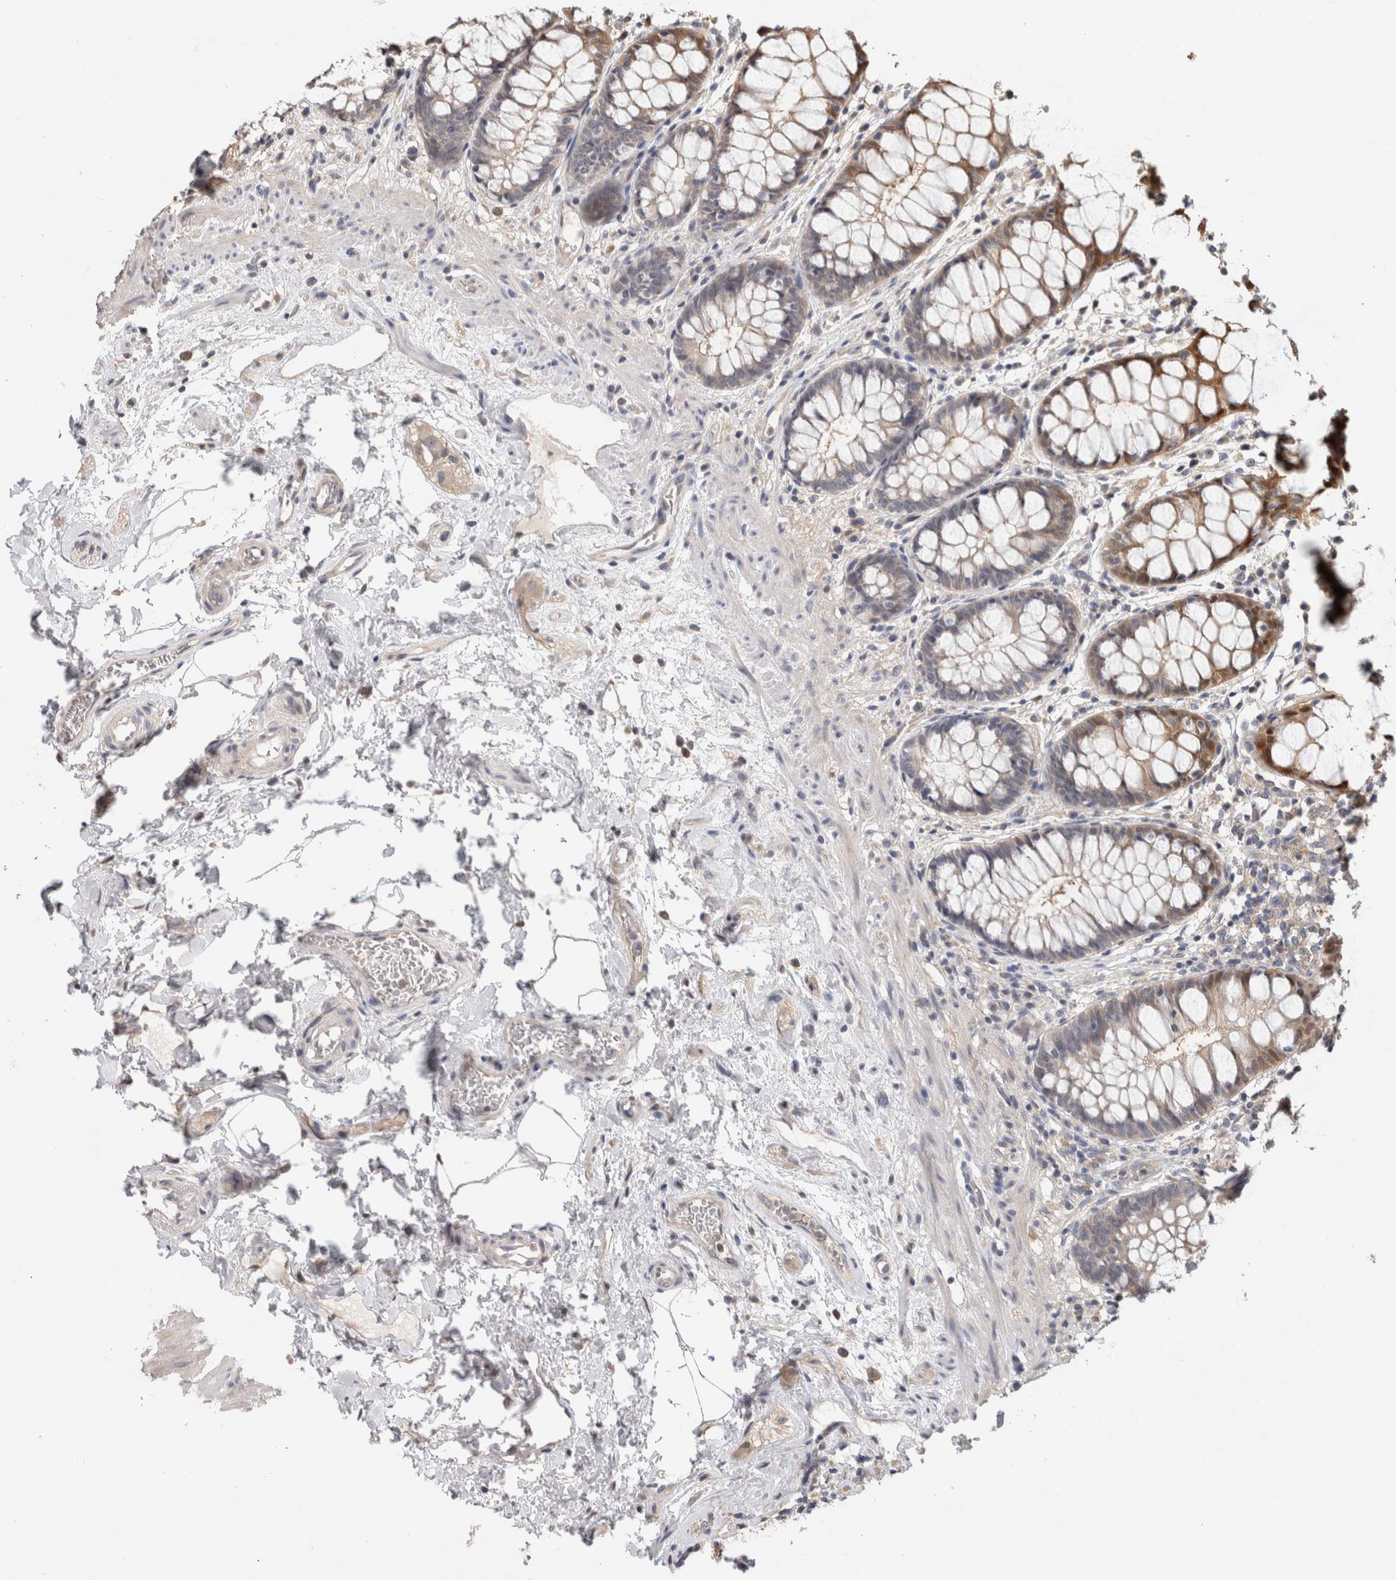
{"staining": {"intensity": "moderate", "quantity": ">75%", "location": "cytoplasmic/membranous"}, "tissue": "rectum", "cell_type": "Glandular cells", "image_type": "normal", "snomed": [{"axis": "morphology", "description": "Normal tissue, NOS"}, {"axis": "topography", "description": "Rectum"}], "caption": "Benign rectum shows moderate cytoplasmic/membranous expression in about >75% of glandular cells.", "gene": "PGM1", "patient": {"sex": "male", "age": 64}}